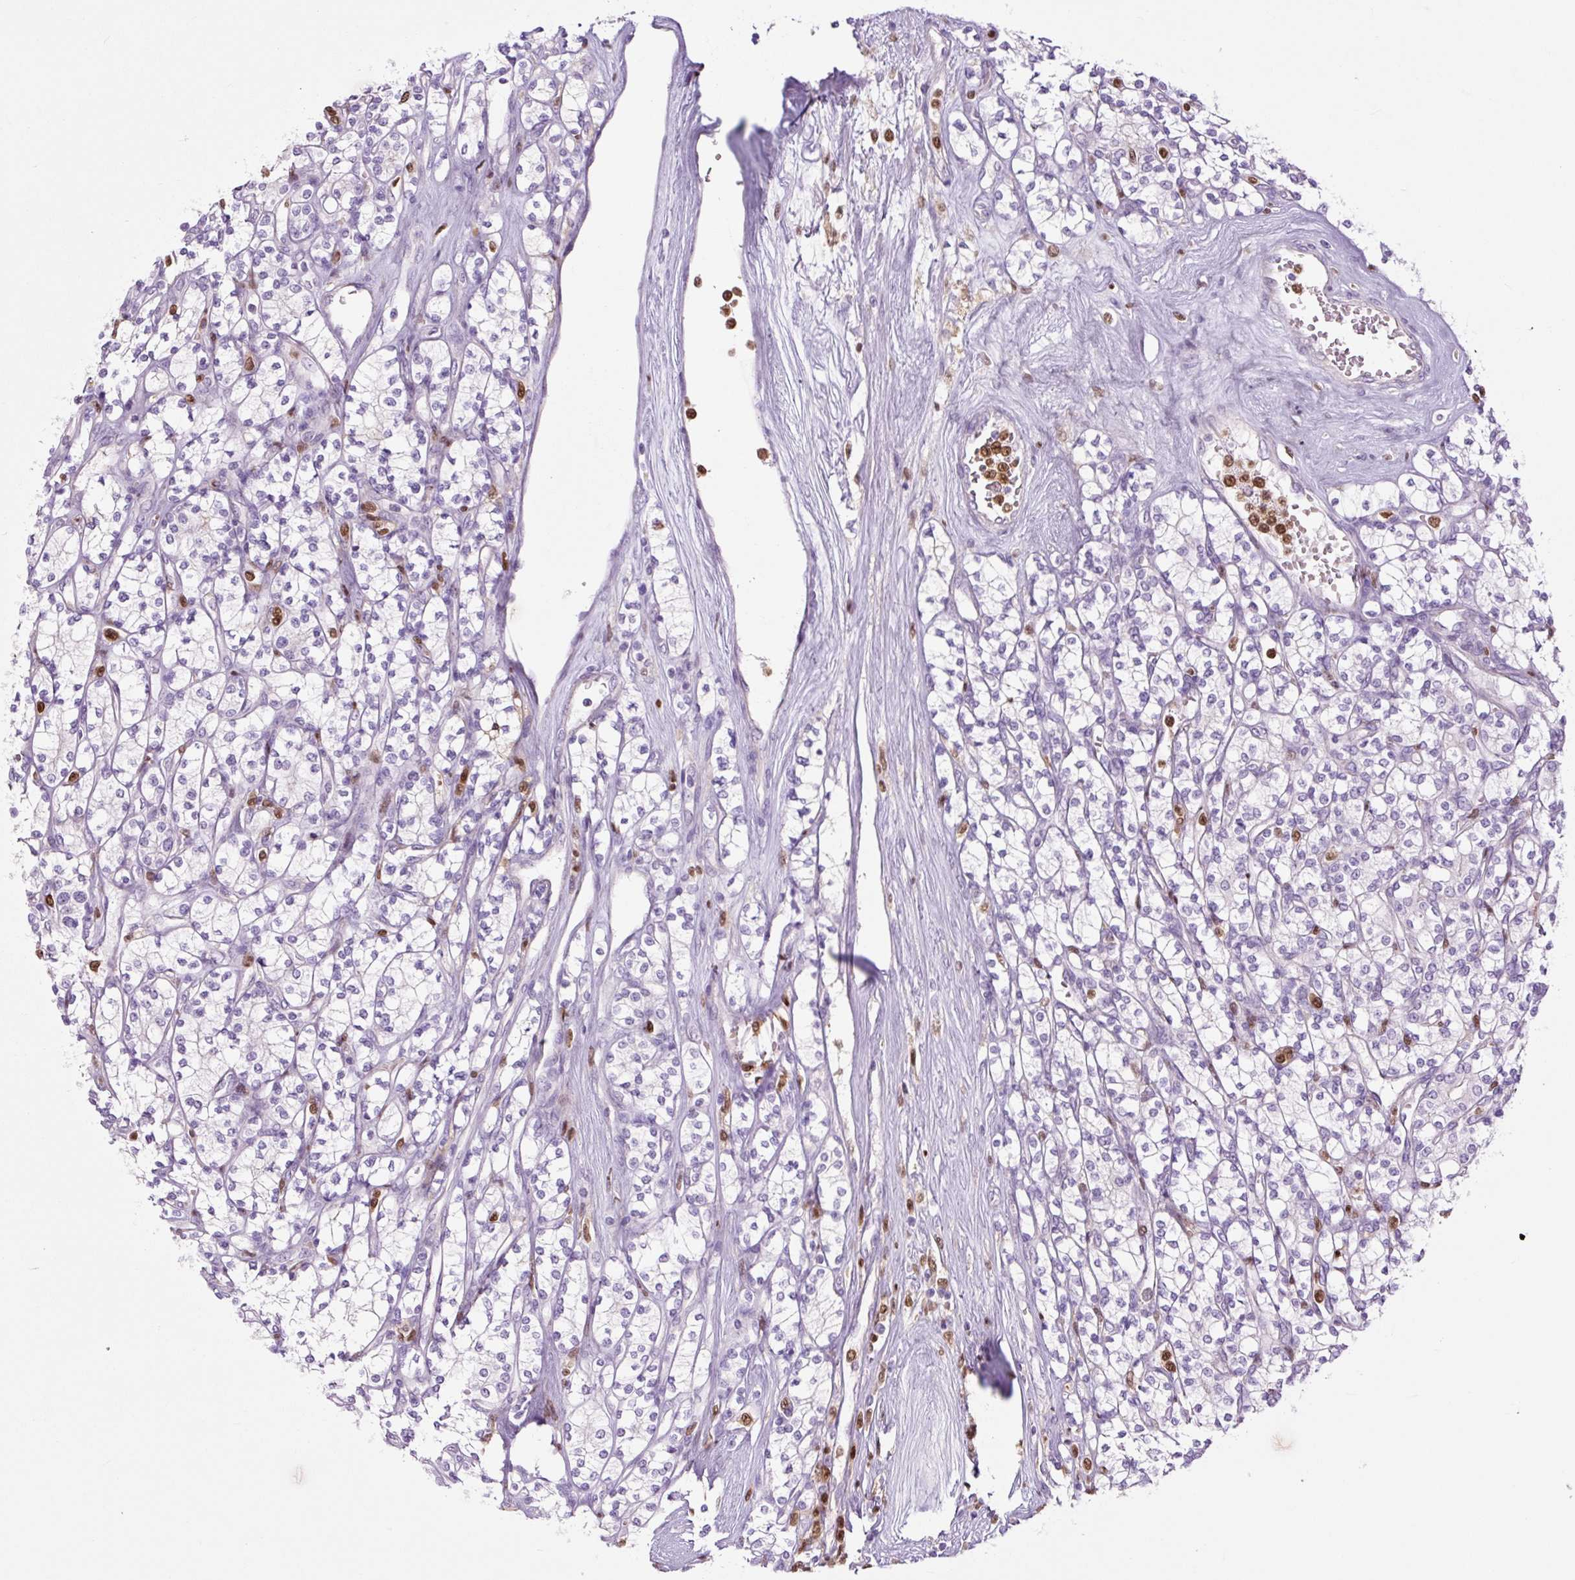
{"staining": {"intensity": "negative", "quantity": "none", "location": "none"}, "tissue": "renal cancer", "cell_type": "Tumor cells", "image_type": "cancer", "snomed": [{"axis": "morphology", "description": "Adenocarcinoma, NOS"}, {"axis": "topography", "description": "Kidney"}], "caption": "A high-resolution micrograph shows immunohistochemistry (IHC) staining of renal adenocarcinoma, which exhibits no significant positivity in tumor cells.", "gene": "SPI1", "patient": {"sex": "male", "age": 77}}